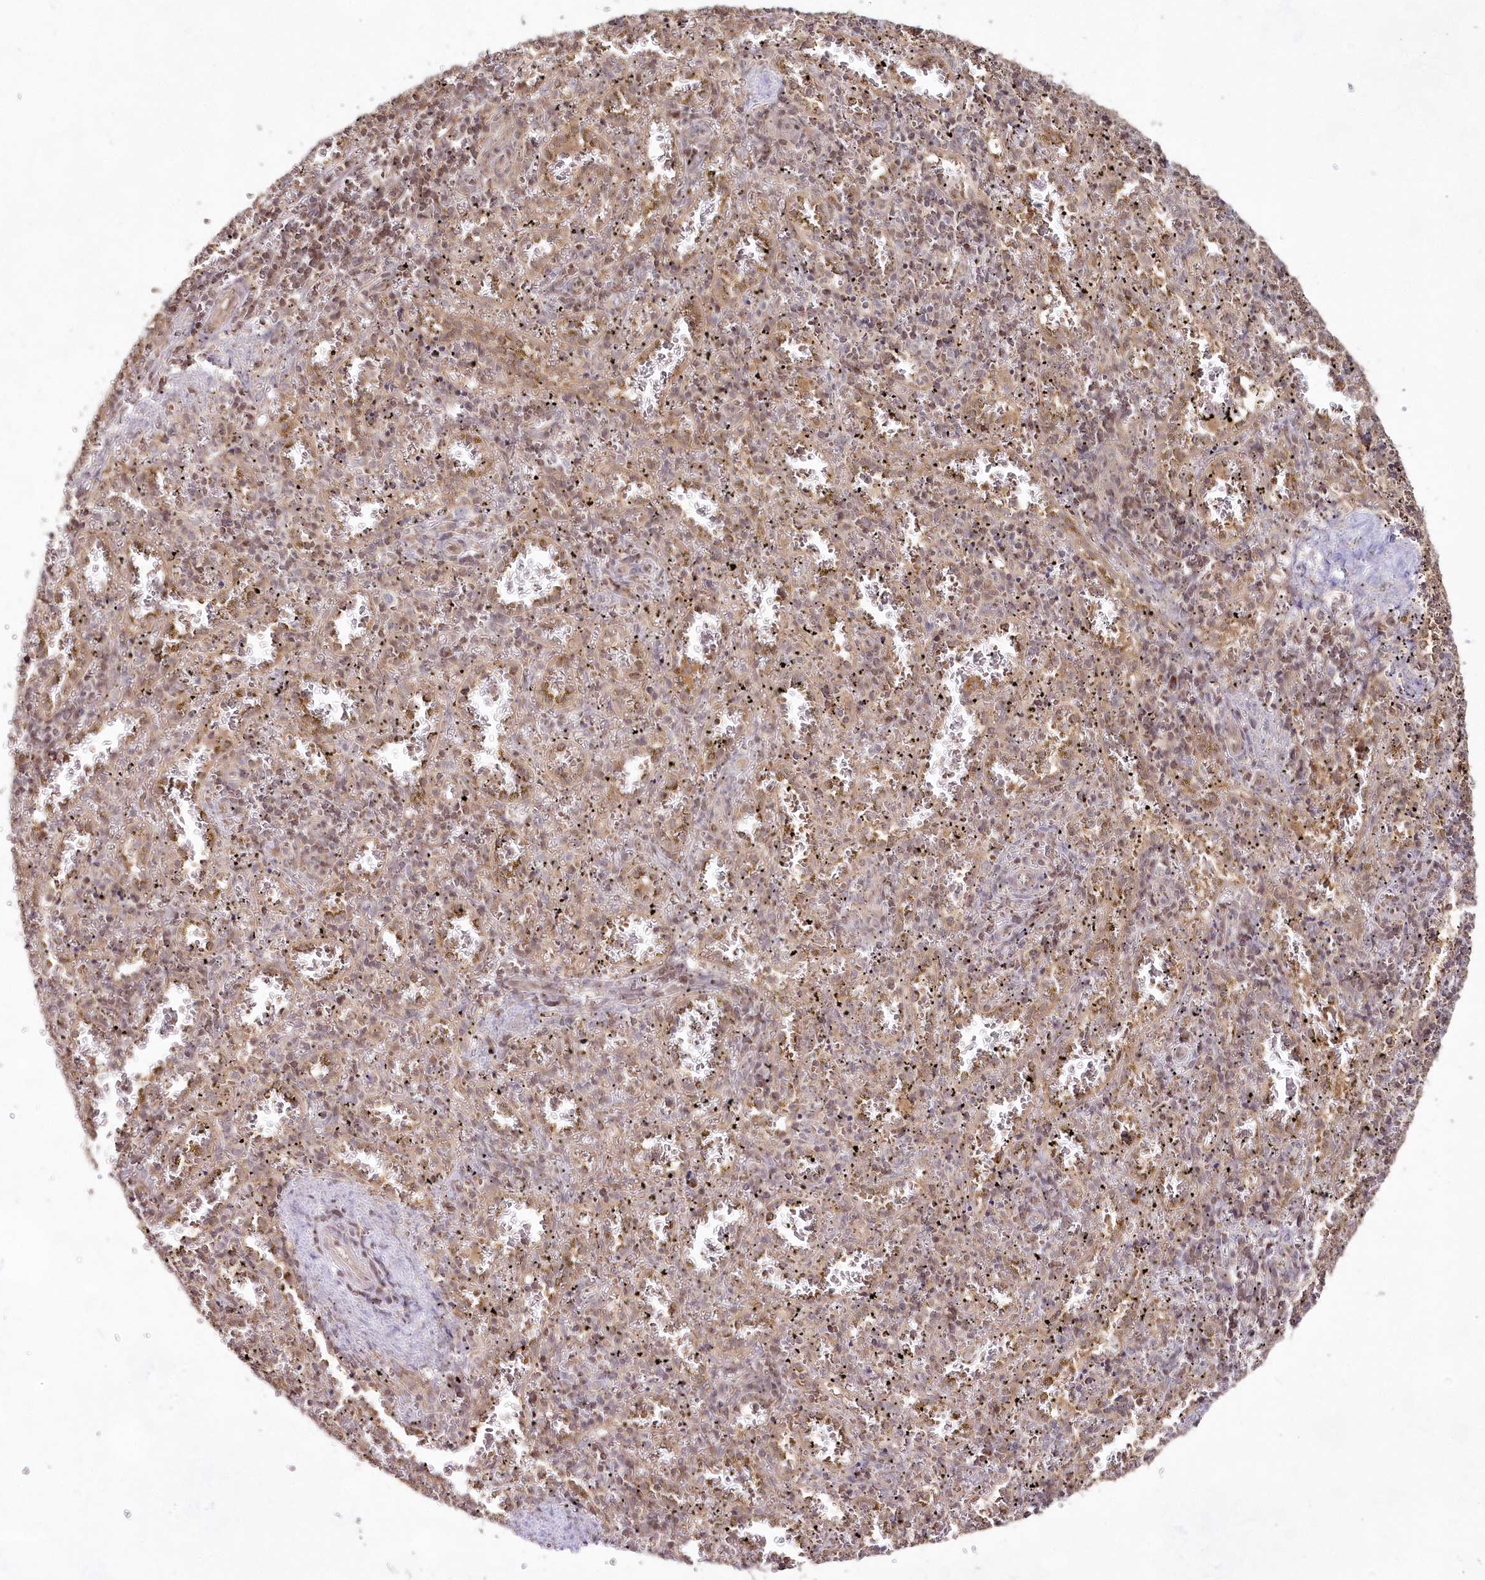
{"staining": {"intensity": "weak", "quantity": "<25%", "location": "cytoplasmic/membranous"}, "tissue": "spleen", "cell_type": "Cells in red pulp", "image_type": "normal", "snomed": [{"axis": "morphology", "description": "Normal tissue, NOS"}, {"axis": "topography", "description": "Spleen"}], "caption": "This is an immunohistochemistry (IHC) histopathology image of benign spleen. There is no expression in cells in red pulp.", "gene": "IMPA1", "patient": {"sex": "male", "age": 11}}